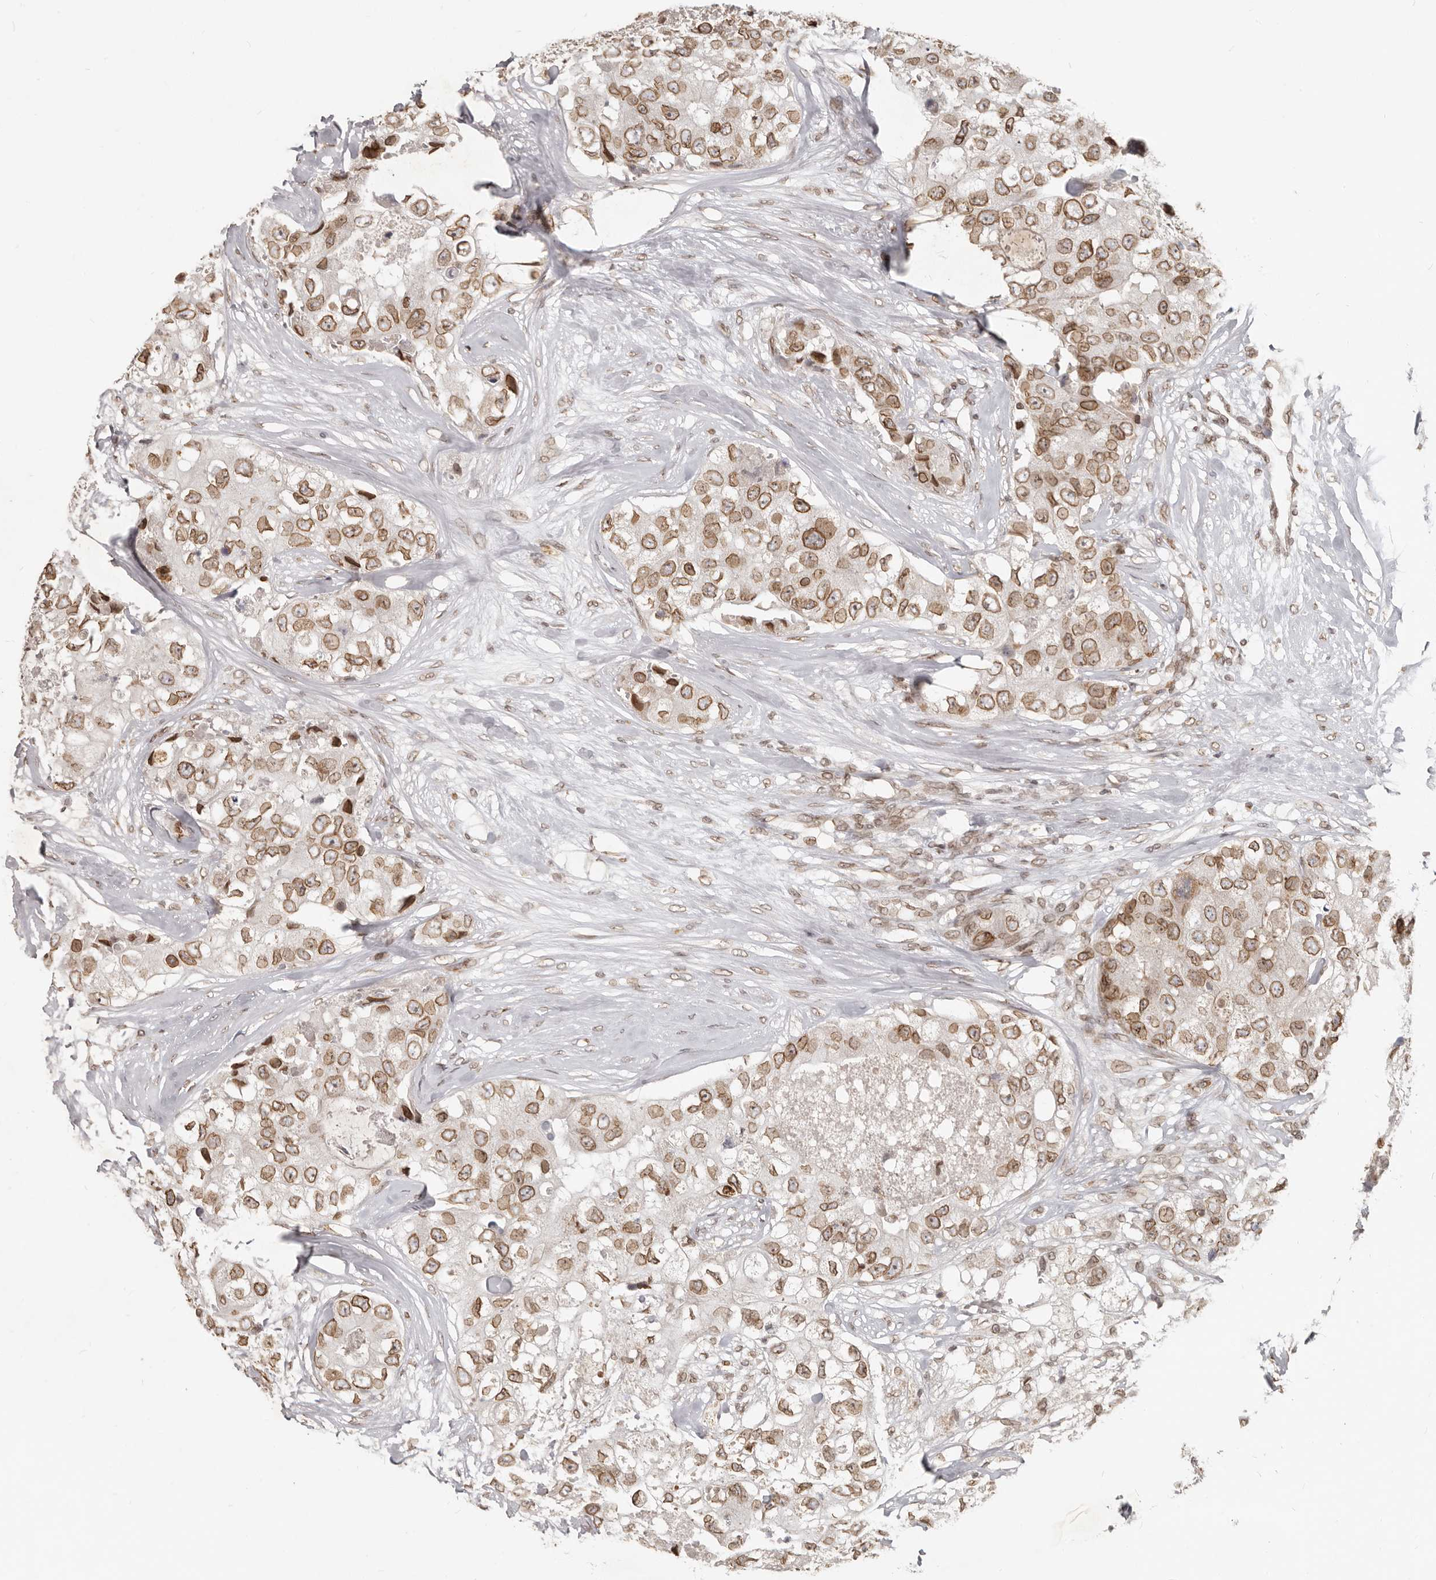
{"staining": {"intensity": "moderate", "quantity": ">75%", "location": "cytoplasmic/membranous,nuclear"}, "tissue": "breast cancer", "cell_type": "Tumor cells", "image_type": "cancer", "snomed": [{"axis": "morphology", "description": "Duct carcinoma"}, {"axis": "topography", "description": "Breast"}], "caption": "Breast cancer was stained to show a protein in brown. There is medium levels of moderate cytoplasmic/membranous and nuclear positivity in approximately >75% of tumor cells.", "gene": "NUP153", "patient": {"sex": "female", "age": 62}}